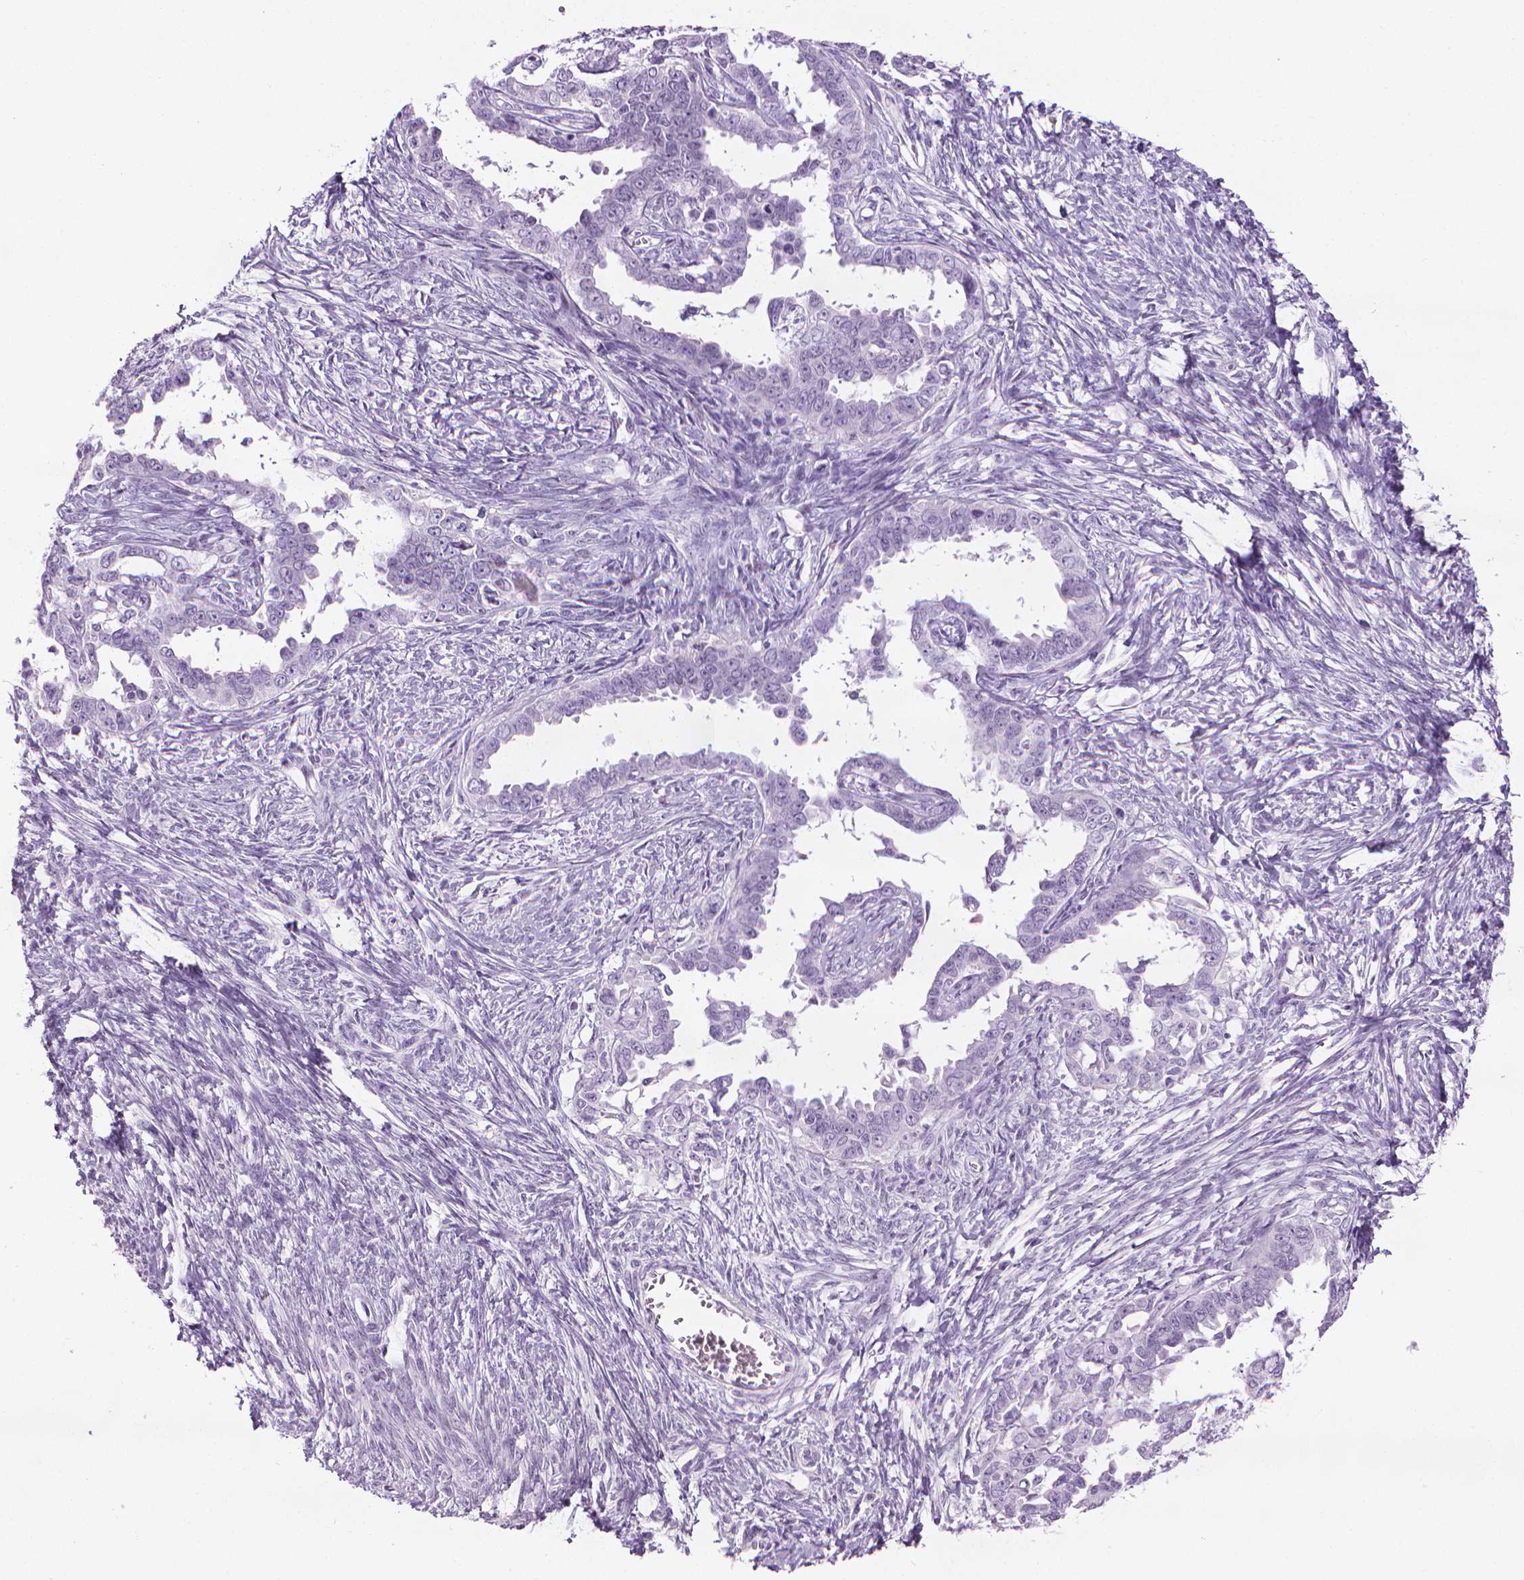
{"staining": {"intensity": "negative", "quantity": "none", "location": "none"}, "tissue": "ovarian cancer", "cell_type": "Tumor cells", "image_type": "cancer", "snomed": [{"axis": "morphology", "description": "Cystadenocarcinoma, serous, NOS"}, {"axis": "topography", "description": "Ovary"}], "caption": "Immunohistochemistry (IHC) histopathology image of human ovarian cancer (serous cystadenocarcinoma) stained for a protein (brown), which exhibits no expression in tumor cells.", "gene": "DNAI7", "patient": {"sex": "female", "age": 69}}